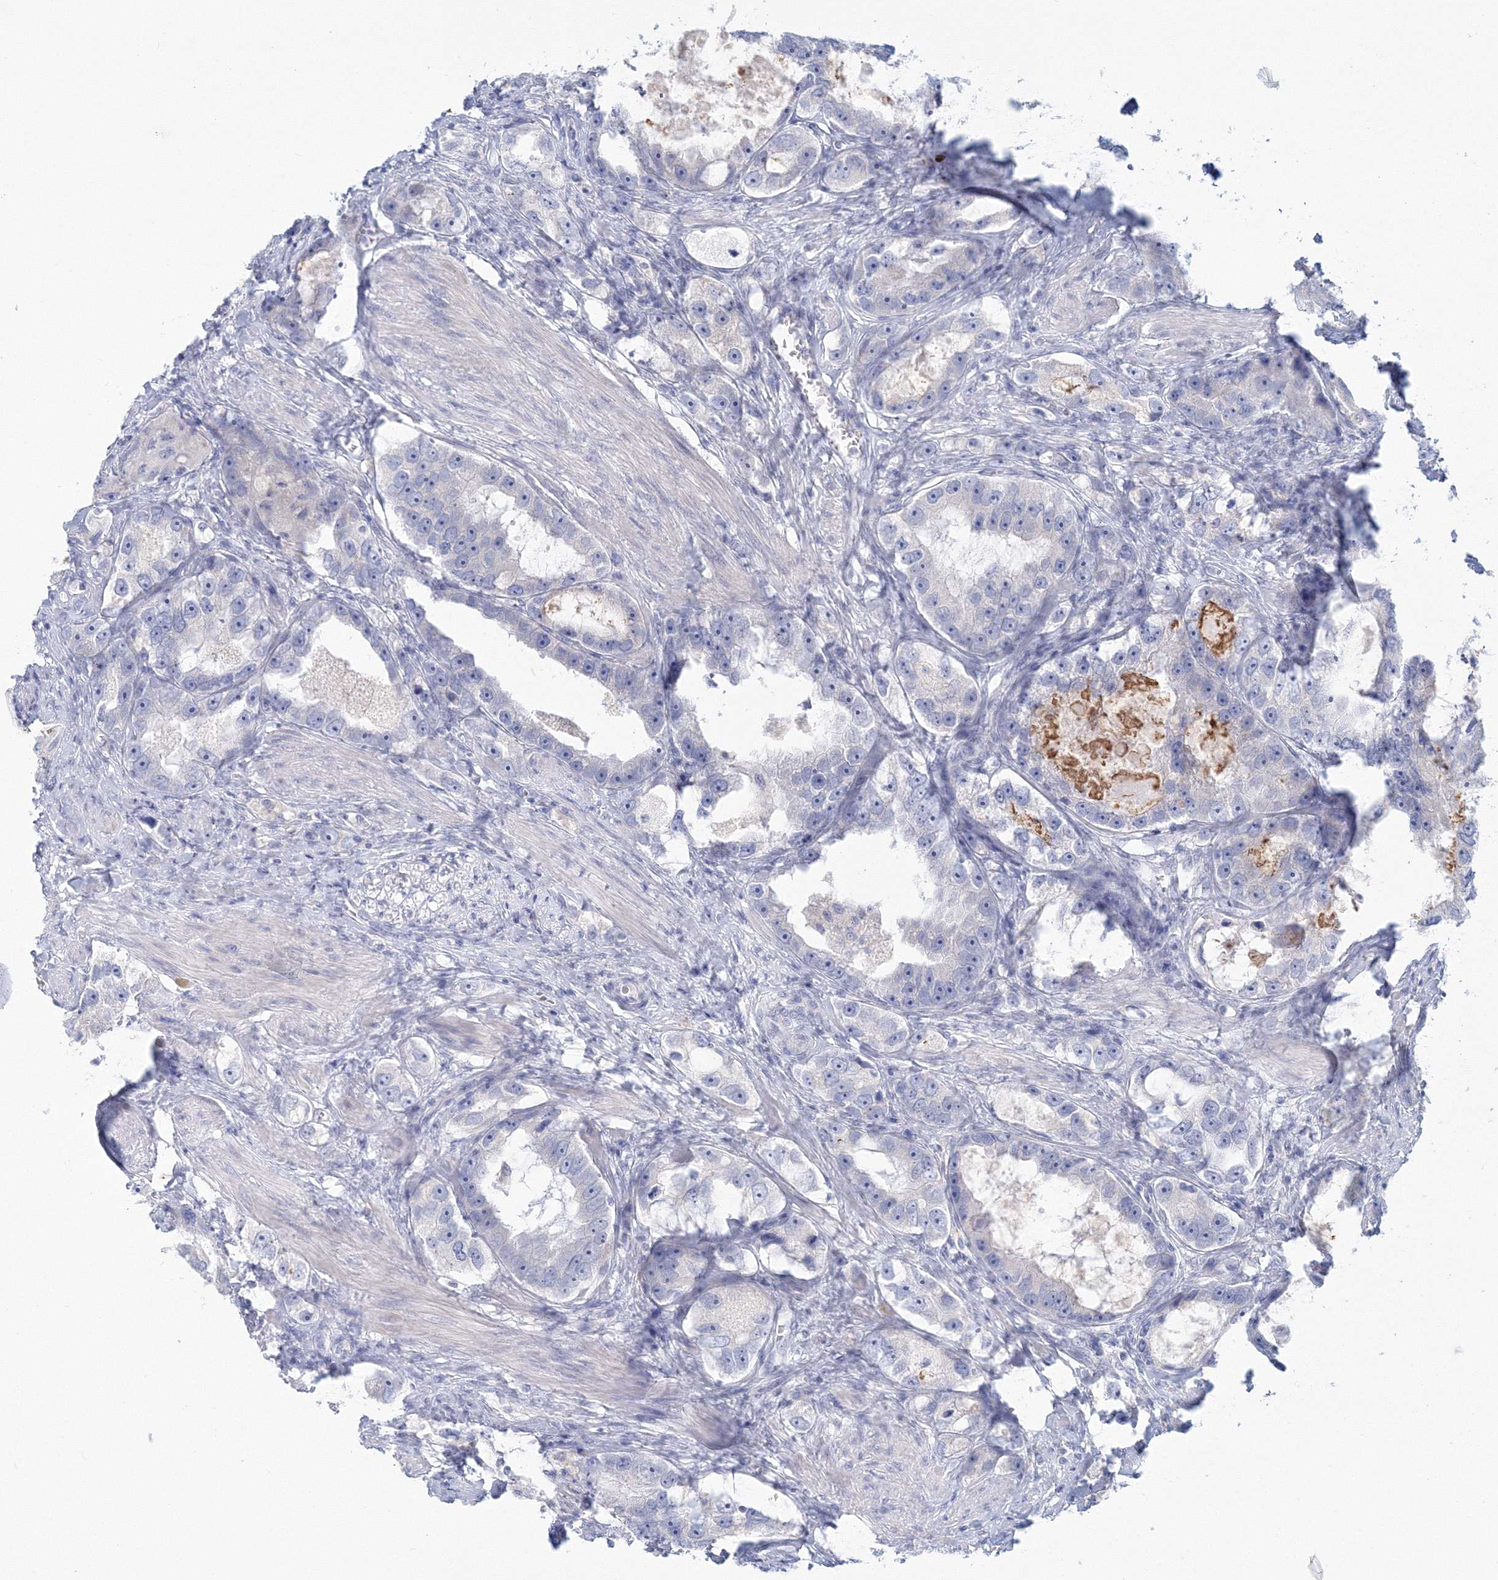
{"staining": {"intensity": "negative", "quantity": "none", "location": "none"}, "tissue": "prostate cancer", "cell_type": "Tumor cells", "image_type": "cancer", "snomed": [{"axis": "morphology", "description": "Adenocarcinoma, High grade"}, {"axis": "topography", "description": "Prostate"}], "caption": "The micrograph displays no significant positivity in tumor cells of adenocarcinoma (high-grade) (prostate). (Immunohistochemistry (ihc), brightfield microscopy, high magnification).", "gene": "VSIG1", "patient": {"sex": "male", "age": 63}}